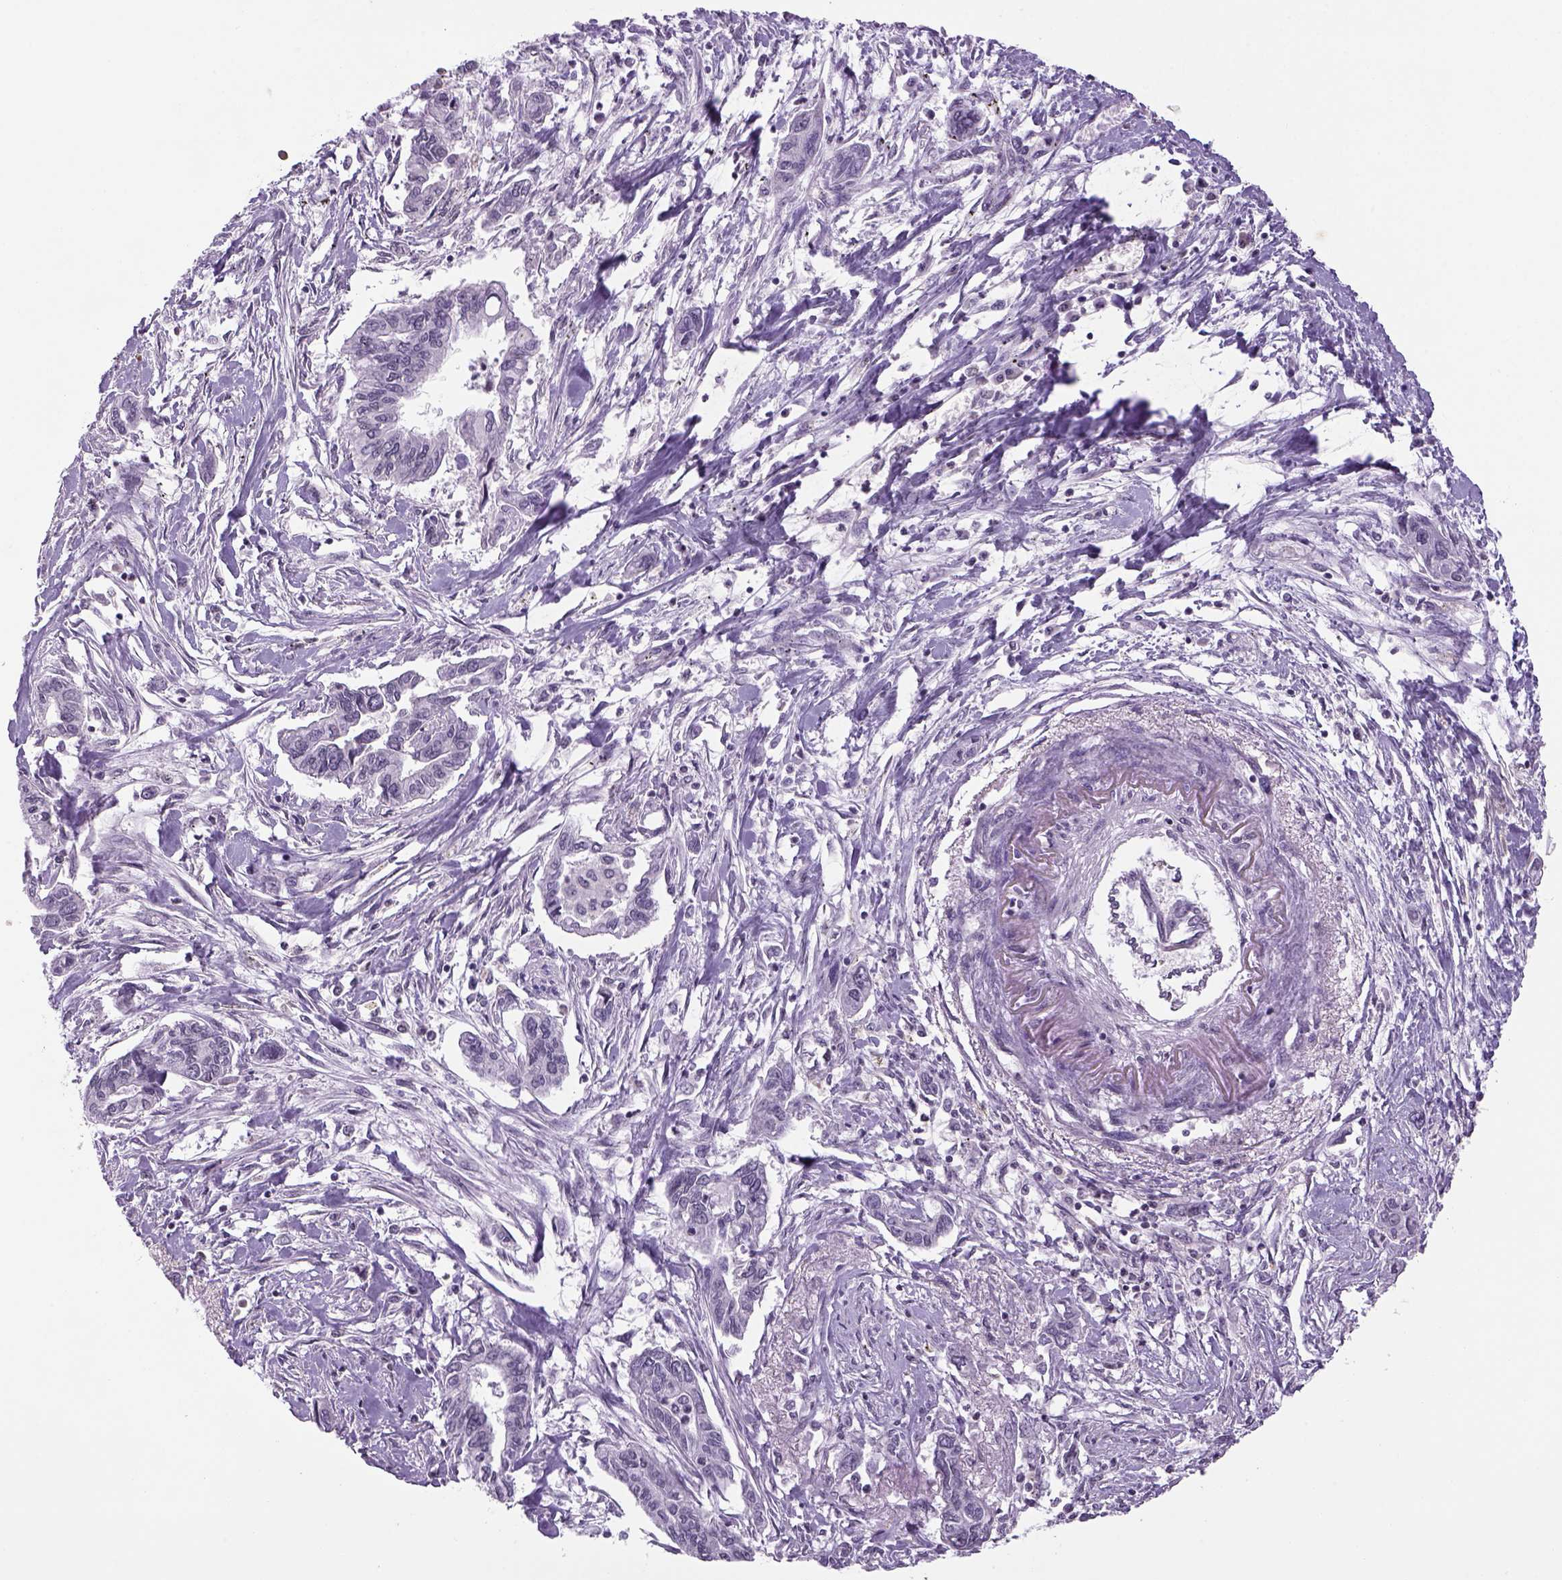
{"staining": {"intensity": "negative", "quantity": "none", "location": "none"}, "tissue": "pancreatic cancer", "cell_type": "Tumor cells", "image_type": "cancer", "snomed": [{"axis": "morphology", "description": "Adenocarcinoma, NOS"}, {"axis": "topography", "description": "Pancreas"}], "caption": "Human pancreatic adenocarcinoma stained for a protein using immunohistochemistry (IHC) shows no positivity in tumor cells.", "gene": "PRRT1", "patient": {"sex": "male", "age": 60}}